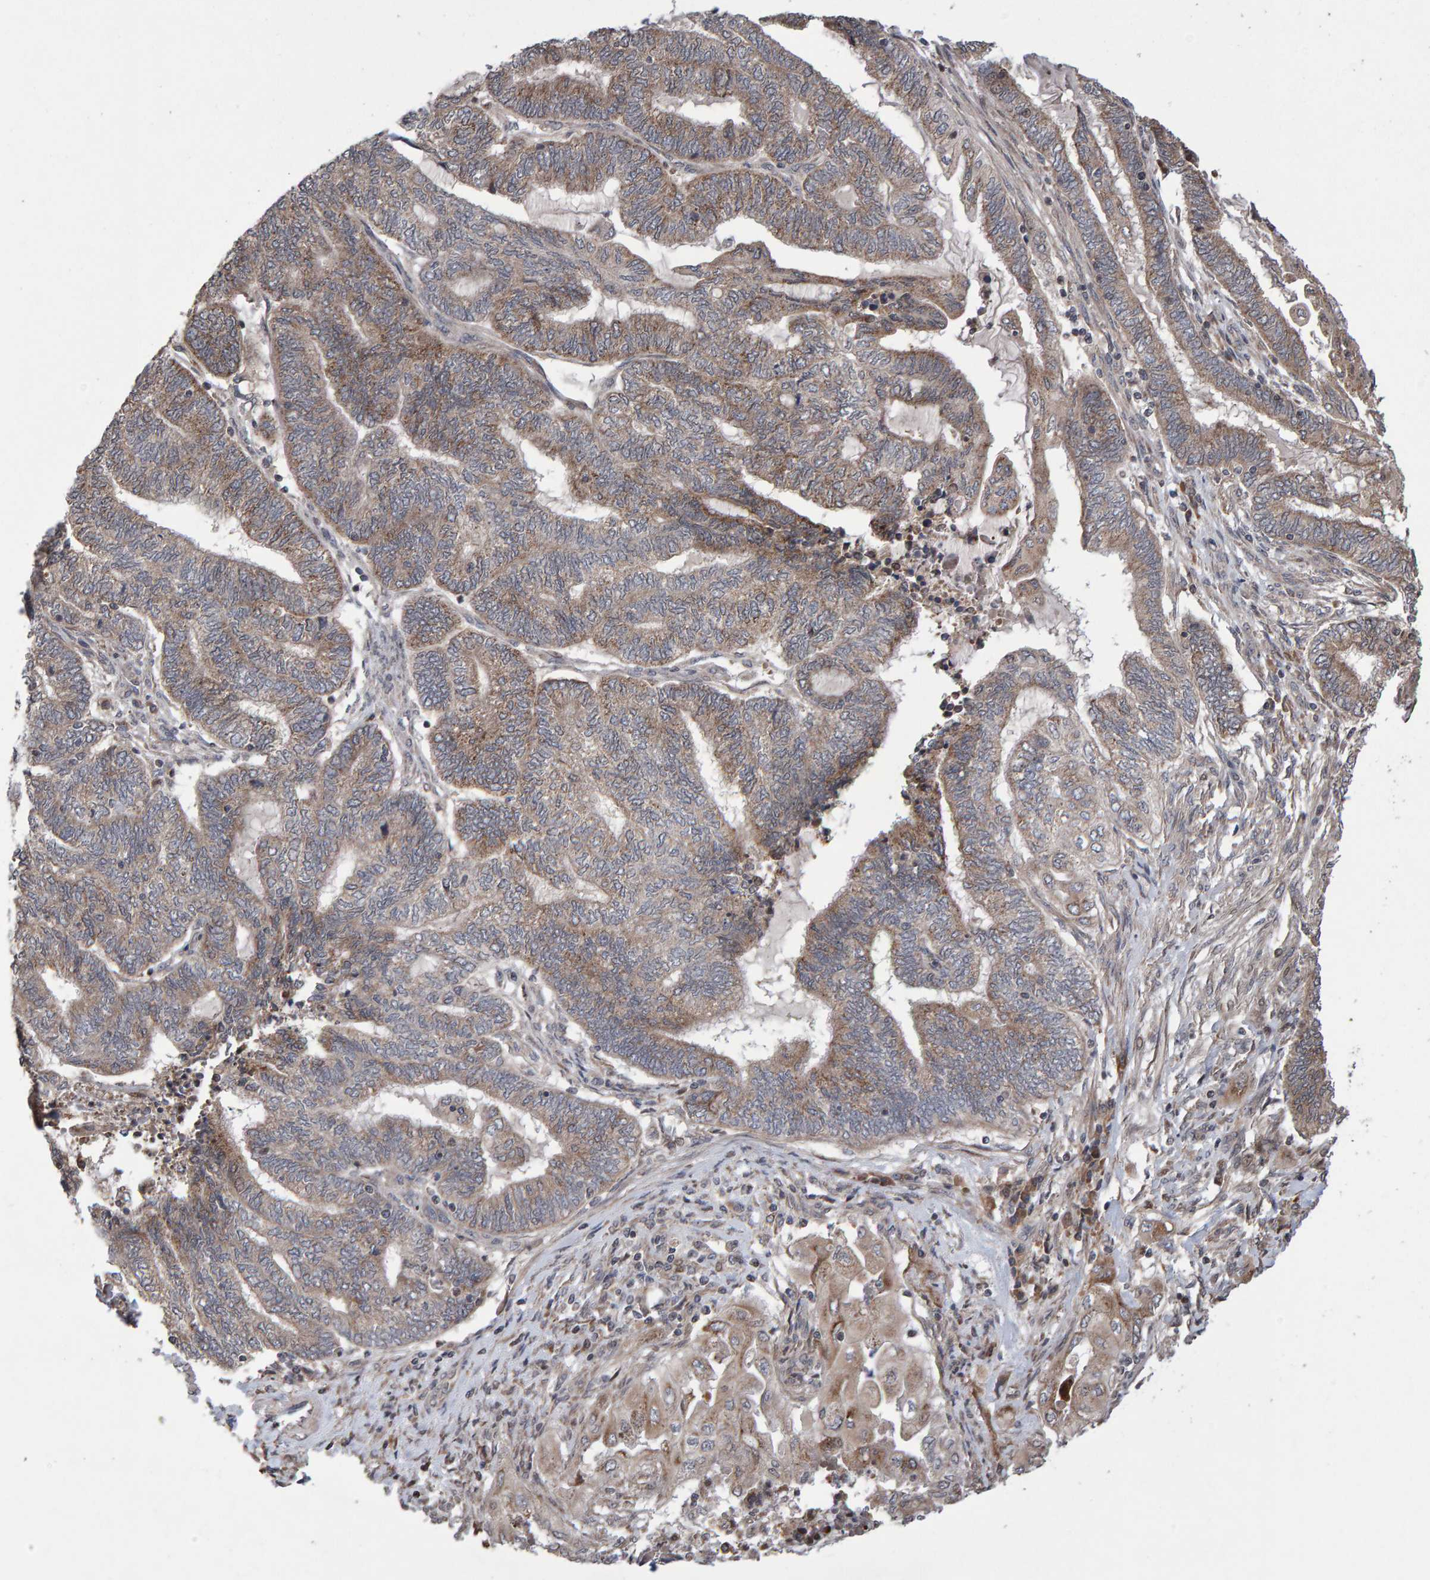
{"staining": {"intensity": "weak", "quantity": ">75%", "location": "cytoplasmic/membranous"}, "tissue": "endometrial cancer", "cell_type": "Tumor cells", "image_type": "cancer", "snomed": [{"axis": "morphology", "description": "Adenocarcinoma, NOS"}, {"axis": "topography", "description": "Uterus"}, {"axis": "topography", "description": "Endometrium"}], "caption": "Immunohistochemistry (DAB (3,3'-diaminobenzidine)) staining of endometrial cancer shows weak cytoplasmic/membranous protein staining in about >75% of tumor cells.", "gene": "PECR", "patient": {"sex": "female", "age": 70}}